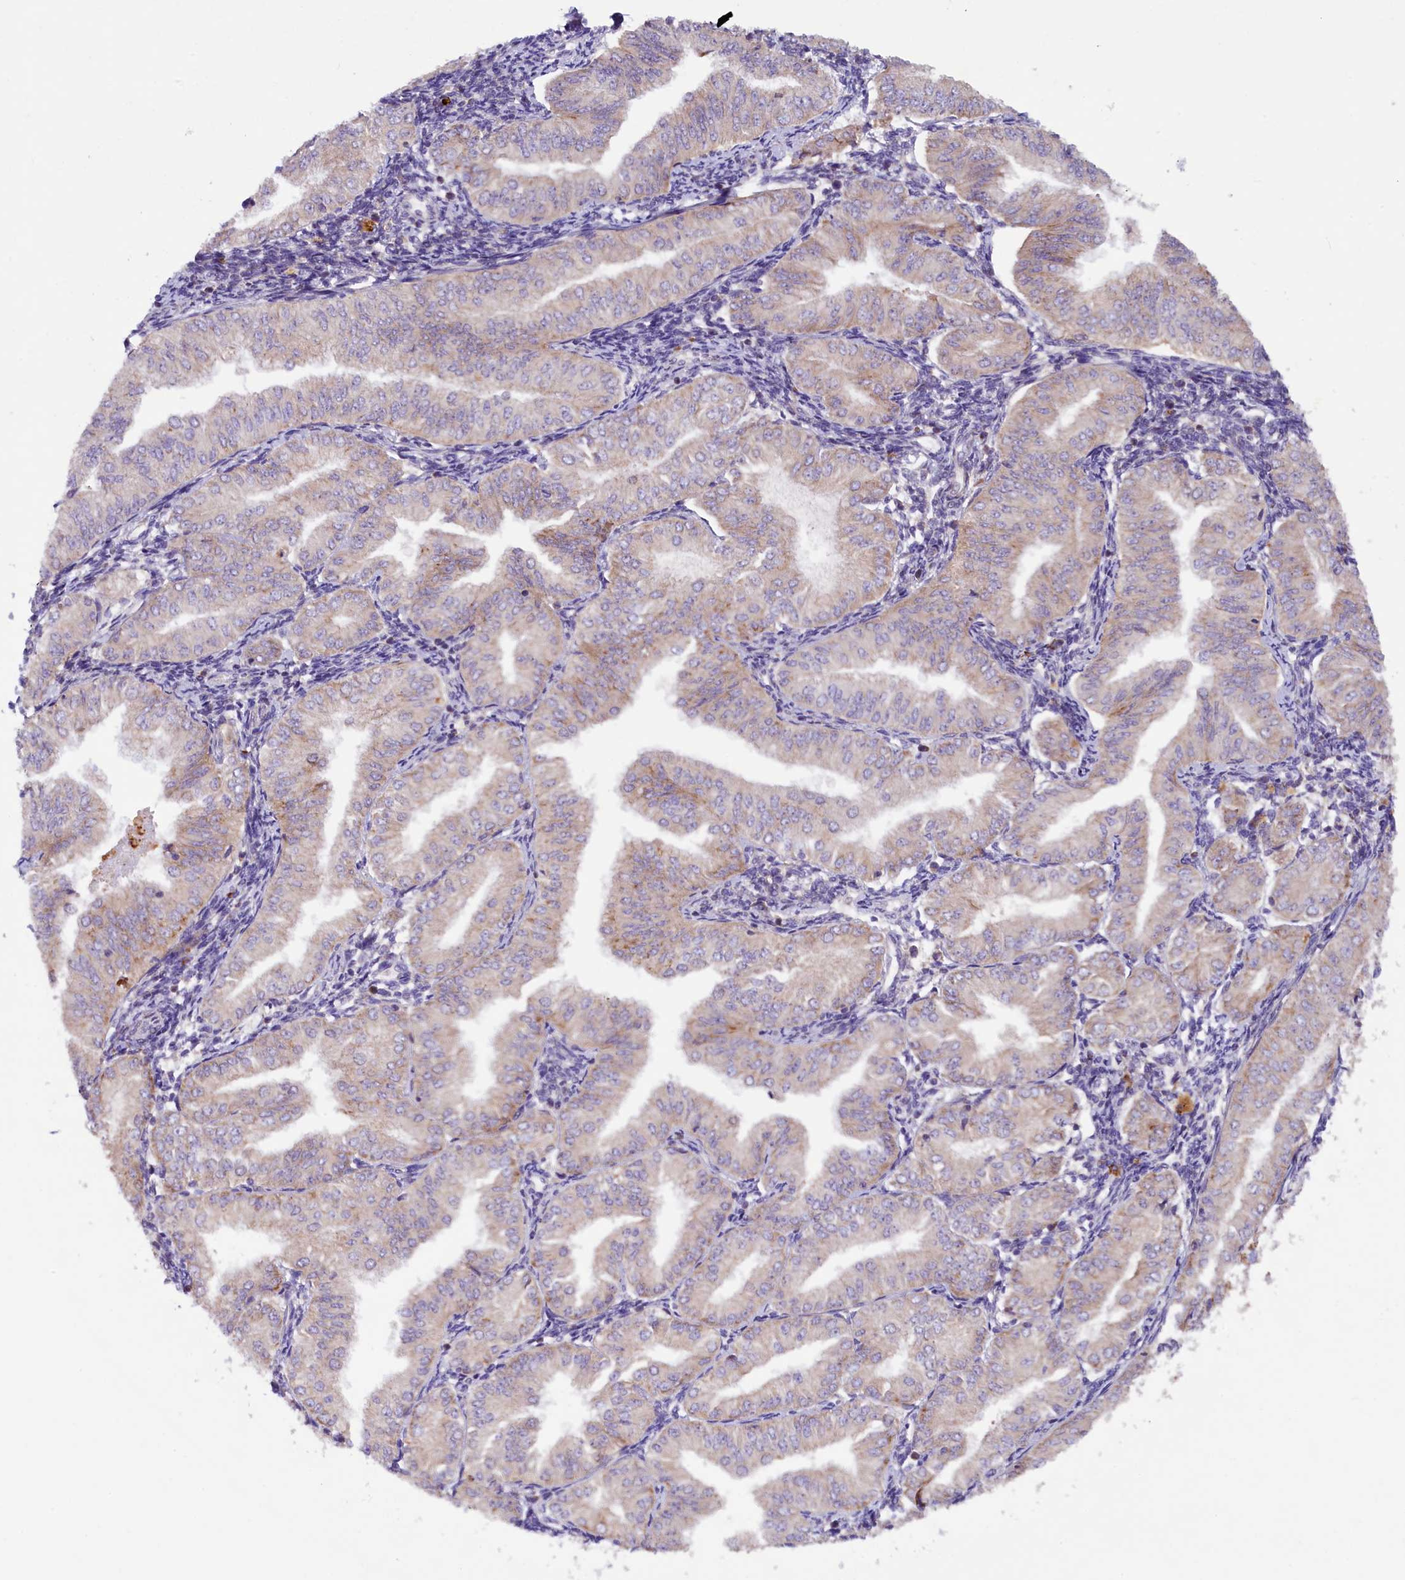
{"staining": {"intensity": "weak", "quantity": "25%-75%", "location": "cytoplasmic/membranous"}, "tissue": "endometrial cancer", "cell_type": "Tumor cells", "image_type": "cancer", "snomed": [{"axis": "morphology", "description": "Normal tissue, NOS"}, {"axis": "morphology", "description": "Adenocarcinoma, NOS"}, {"axis": "topography", "description": "Endometrium"}], "caption": "A photomicrograph of endometrial cancer stained for a protein reveals weak cytoplasmic/membranous brown staining in tumor cells.", "gene": "SSC5D", "patient": {"sex": "female", "age": 53}}